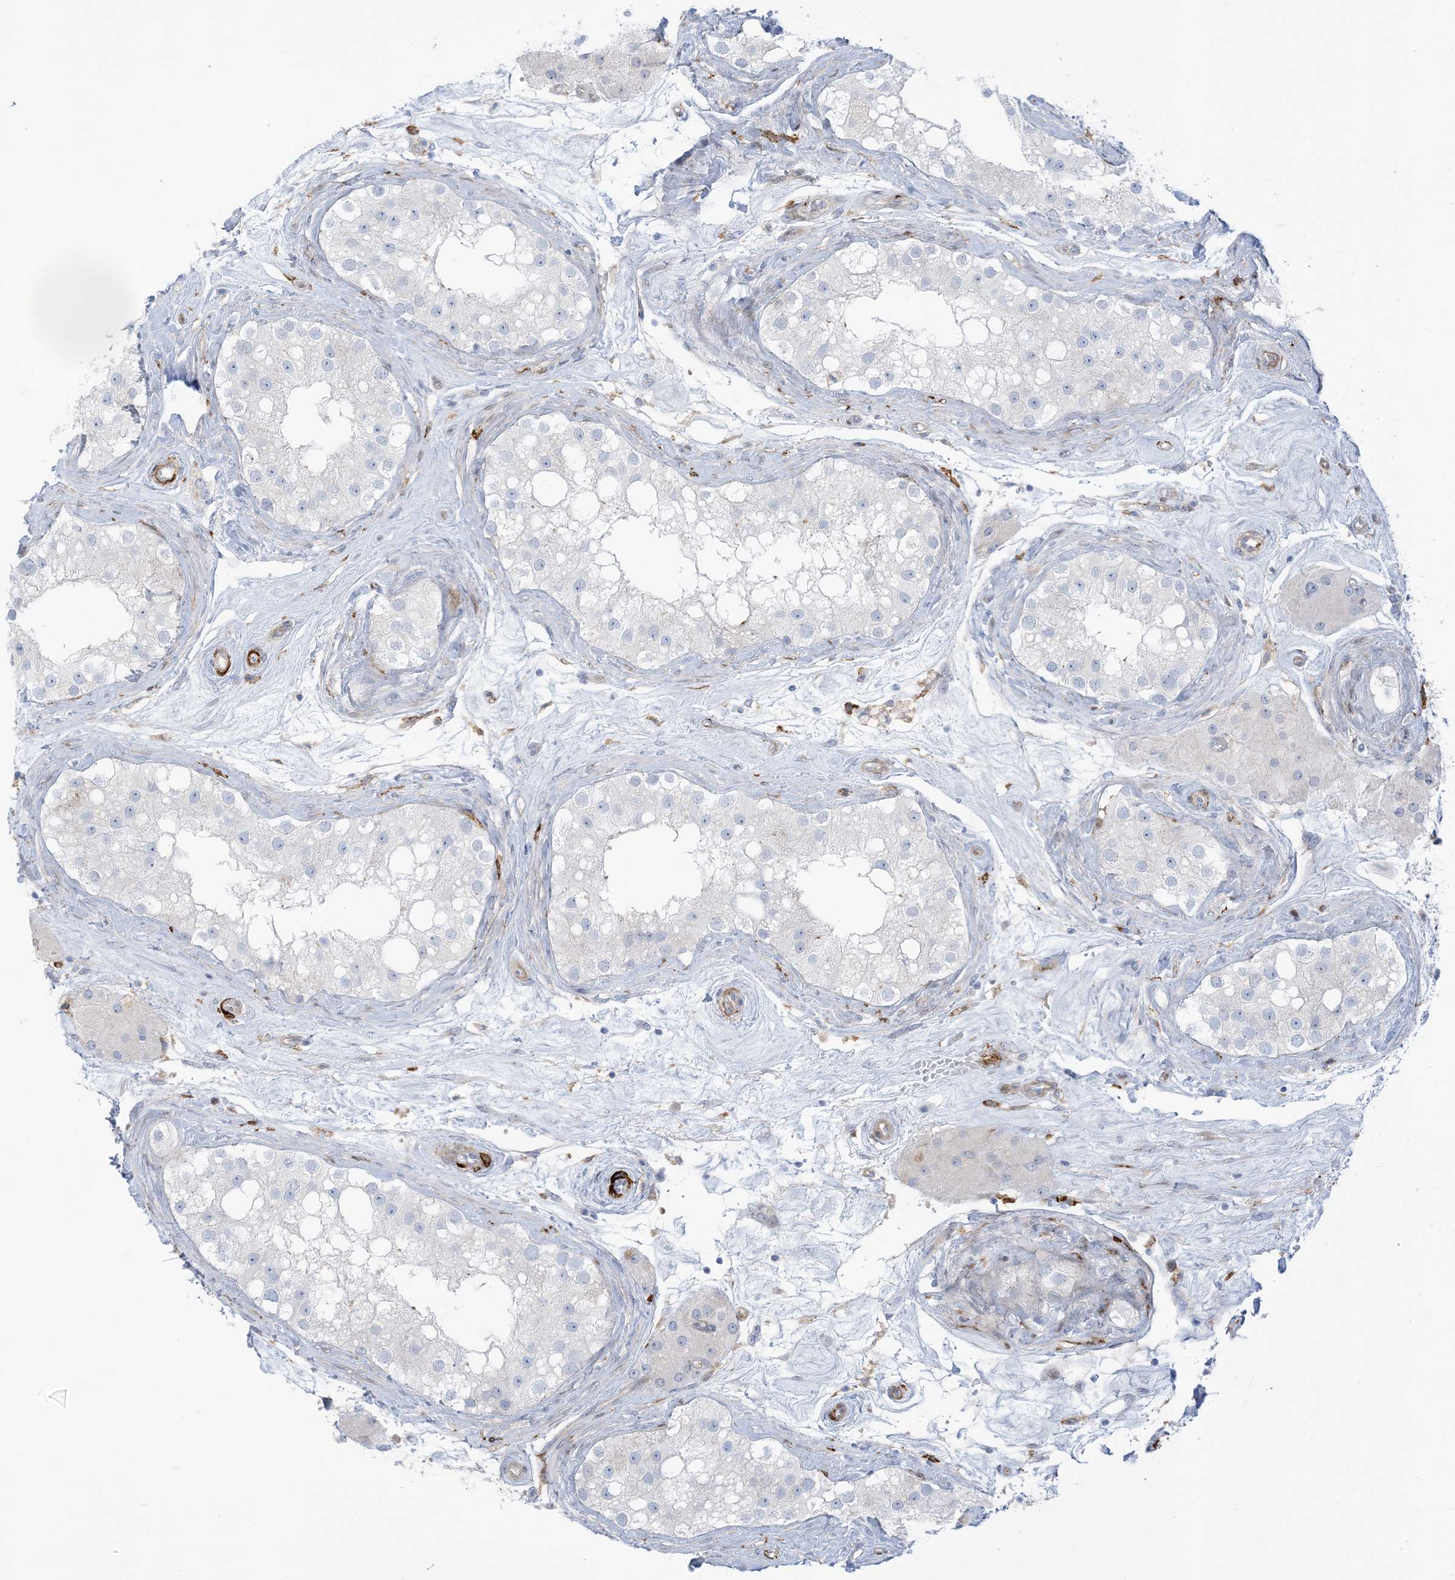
{"staining": {"intensity": "negative", "quantity": "none", "location": "none"}, "tissue": "testis", "cell_type": "Cells in seminiferous ducts", "image_type": "normal", "snomed": [{"axis": "morphology", "description": "Normal tissue, NOS"}, {"axis": "topography", "description": "Testis"}], "caption": "This photomicrograph is of benign testis stained with immunohistochemistry (IHC) to label a protein in brown with the nuclei are counter-stained blue. There is no positivity in cells in seminiferous ducts.", "gene": "ICMT", "patient": {"sex": "male", "age": 84}}